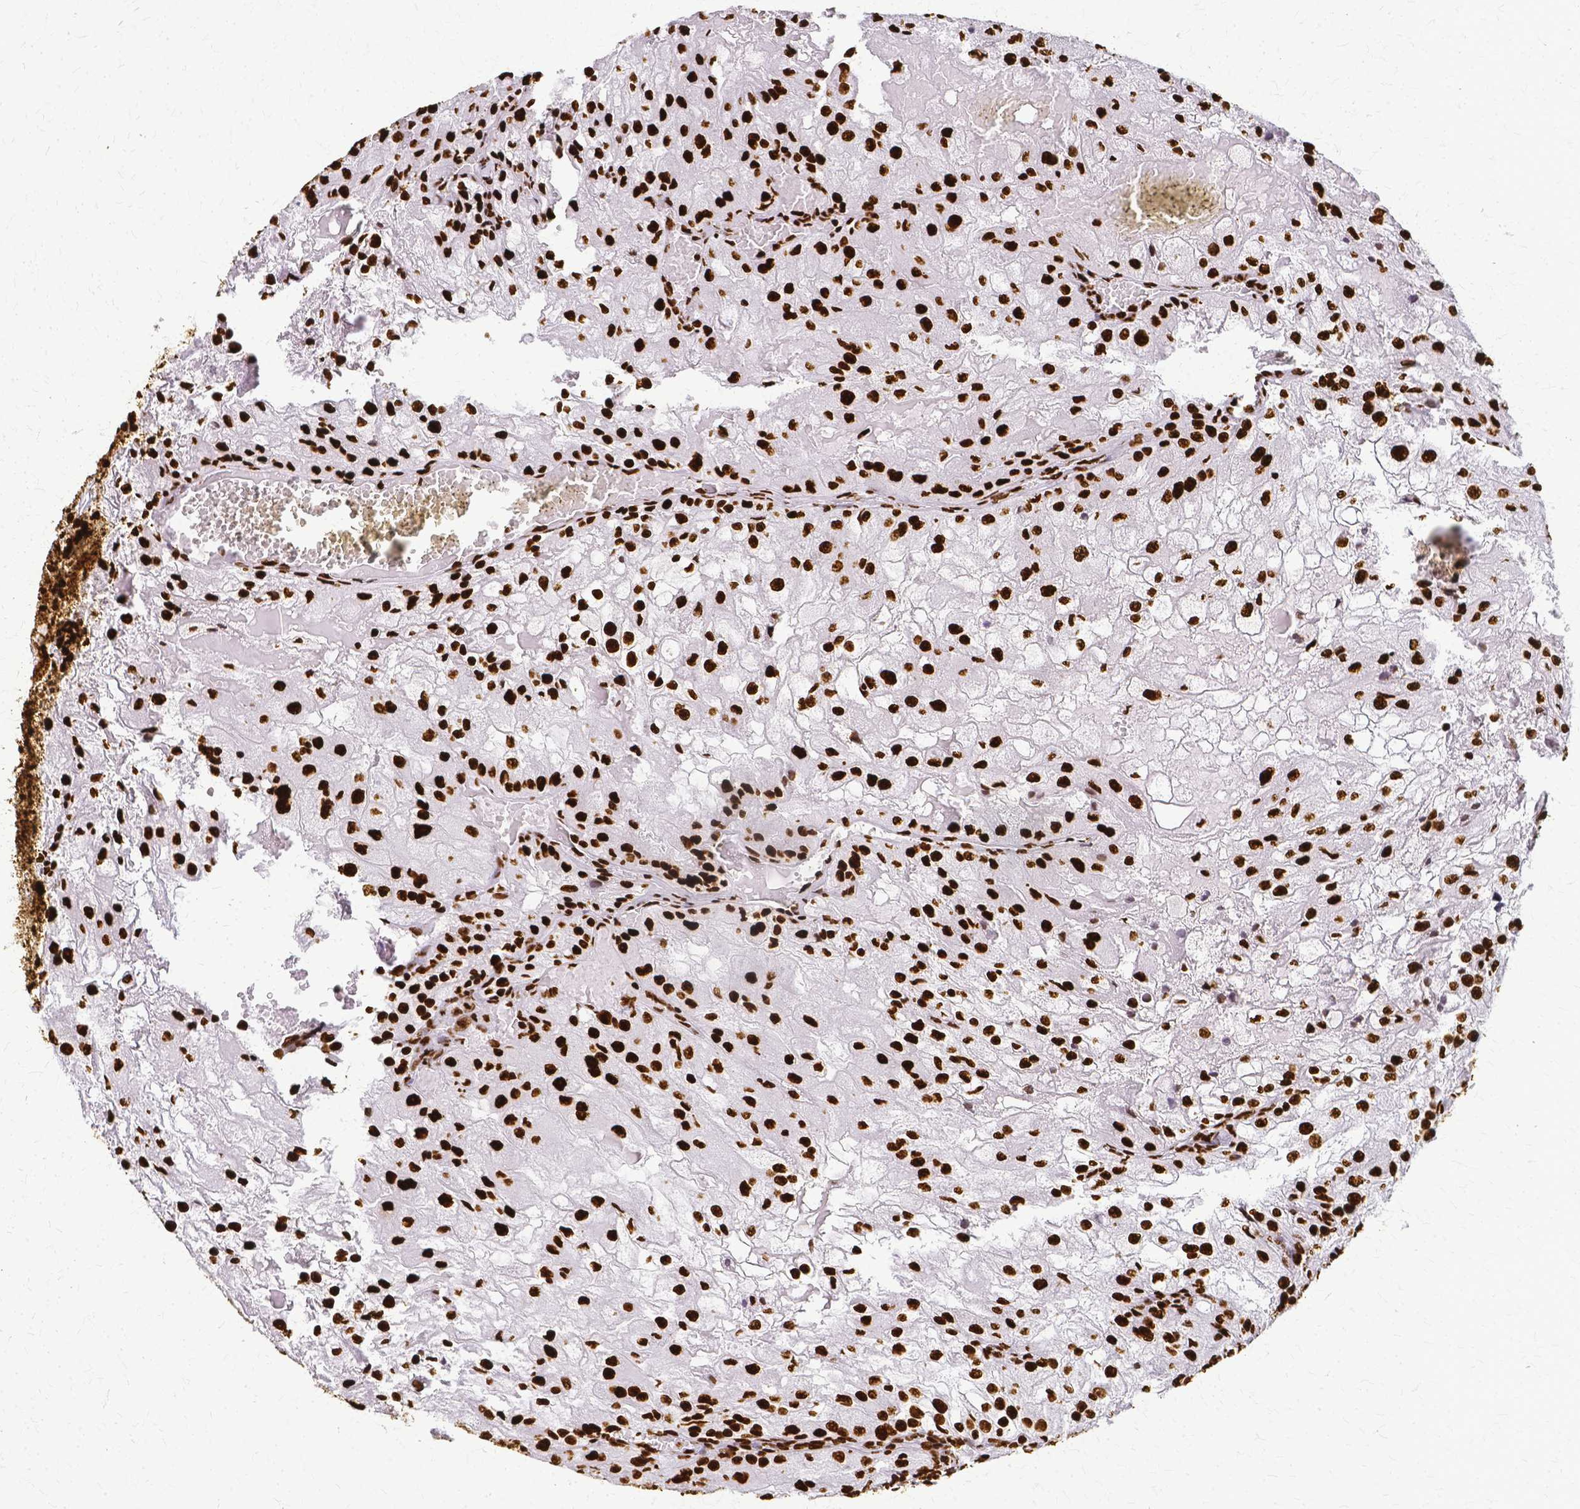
{"staining": {"intensity": "strong", "quantity": ">75%", "location": "nuclear"}, "tissue": "renal cancer", "cell_type": "Tumor cells", "image_type": "cancer", "snomed": [{"axis": "morphology", "description": "Adenocarcinoma, NOS"}, {"axis": "topography", "description": "Kidney"}], "caption": "A high amount of strong nuclear expression is identified in about >75% of tumor cells in renal adenocarcinoma tissue.", "gene": "SFPQ", "patient": {"sex": "female", "age": 74}}